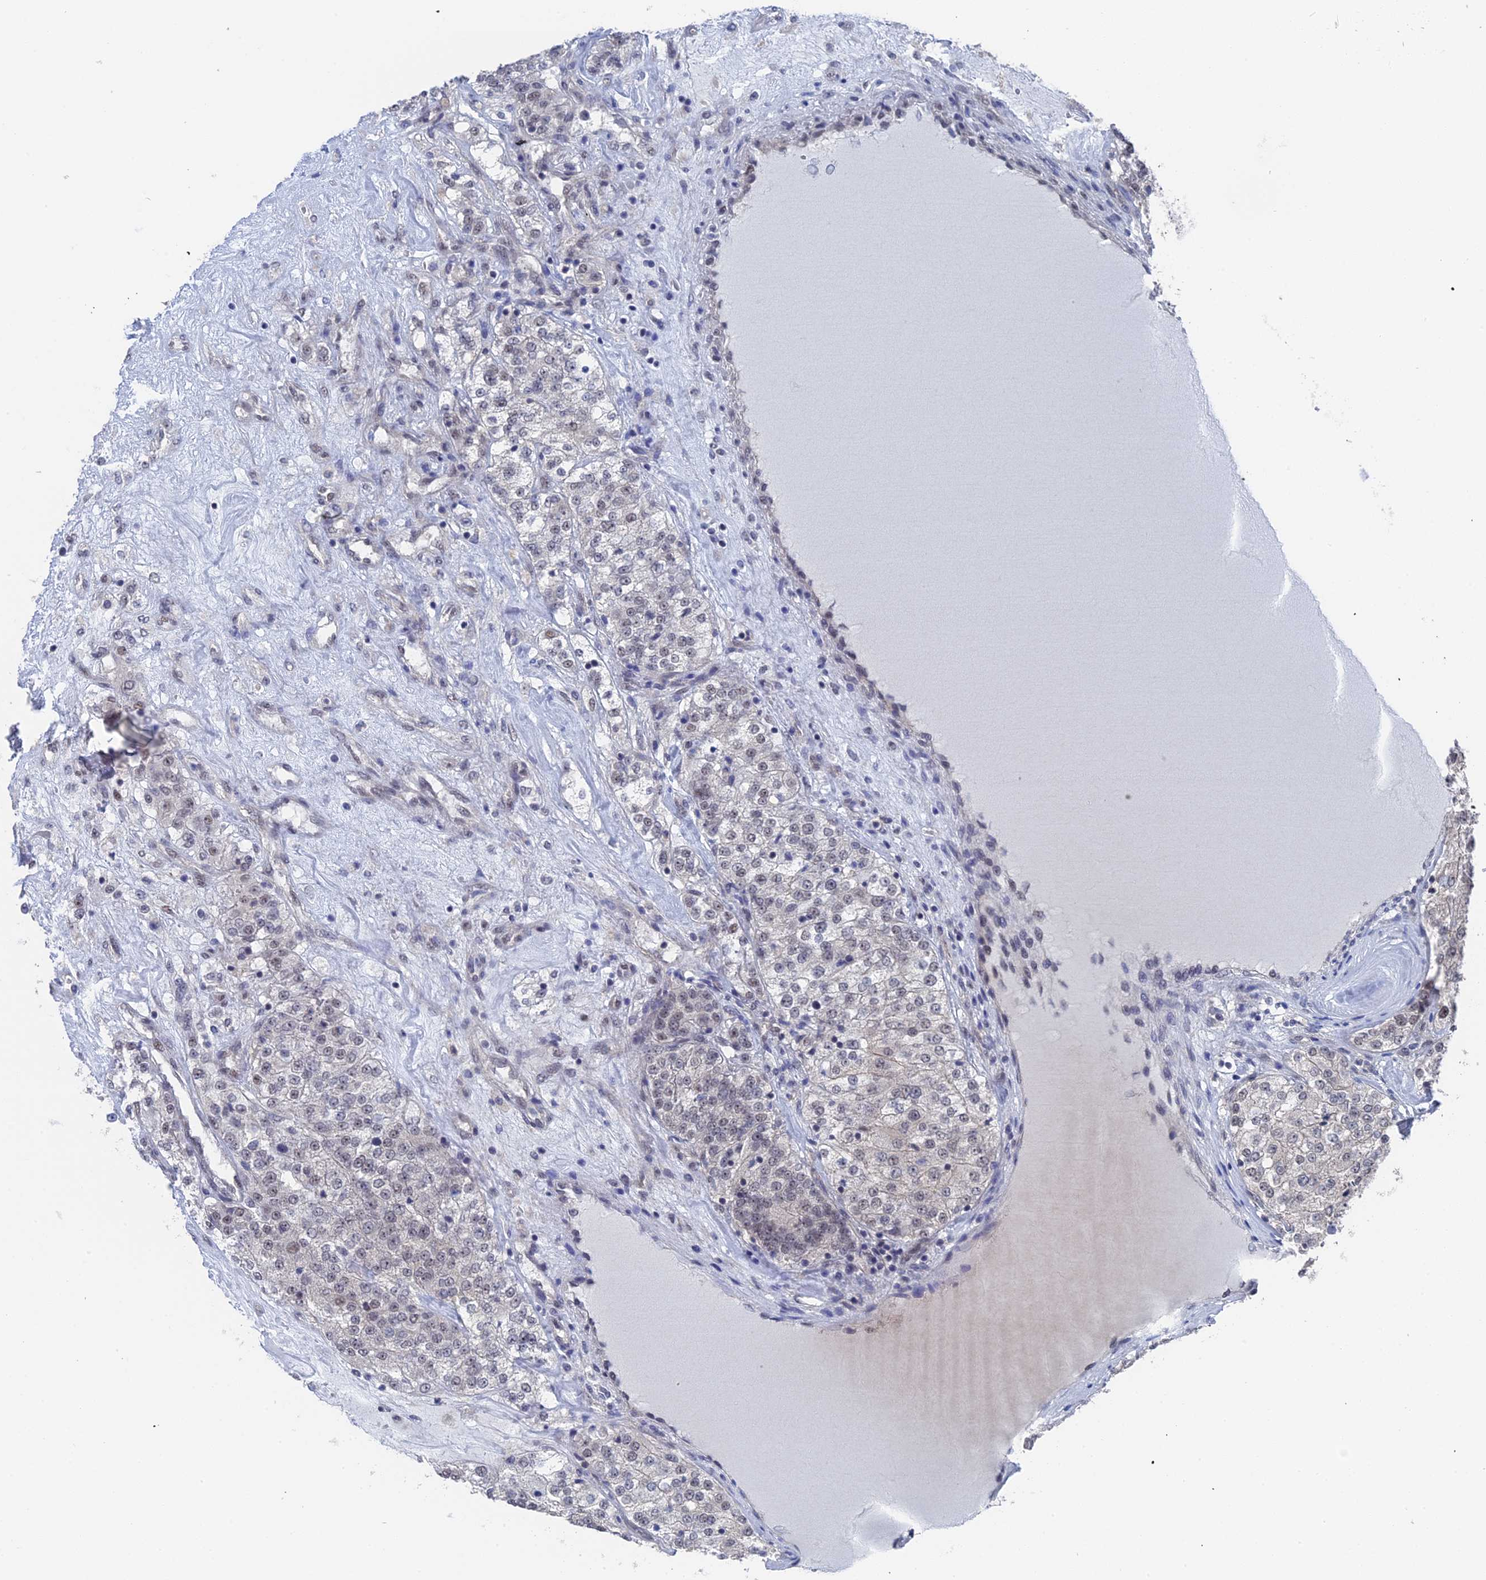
{"staining": {"intensity": "weak", "quantity": "25%-75%", "location": "nuclear"}, "tissue": "renal cancer", "cell_type": "Tumor cells", "image_type": "cancer", "snomed": [{"axis": "morphology", "description": "Adenocarcinoma, NOS"}, {"axis": "topography", "description": "Kidney"}], "caption": "Renal adenocarcinoma was stained to show a protein in brown. There is low levels of weak nuclear positivity in about 25%-75% of tumor cells.", "gene": "TSSC4", "patient": {"sex": "female", "age": 63}}